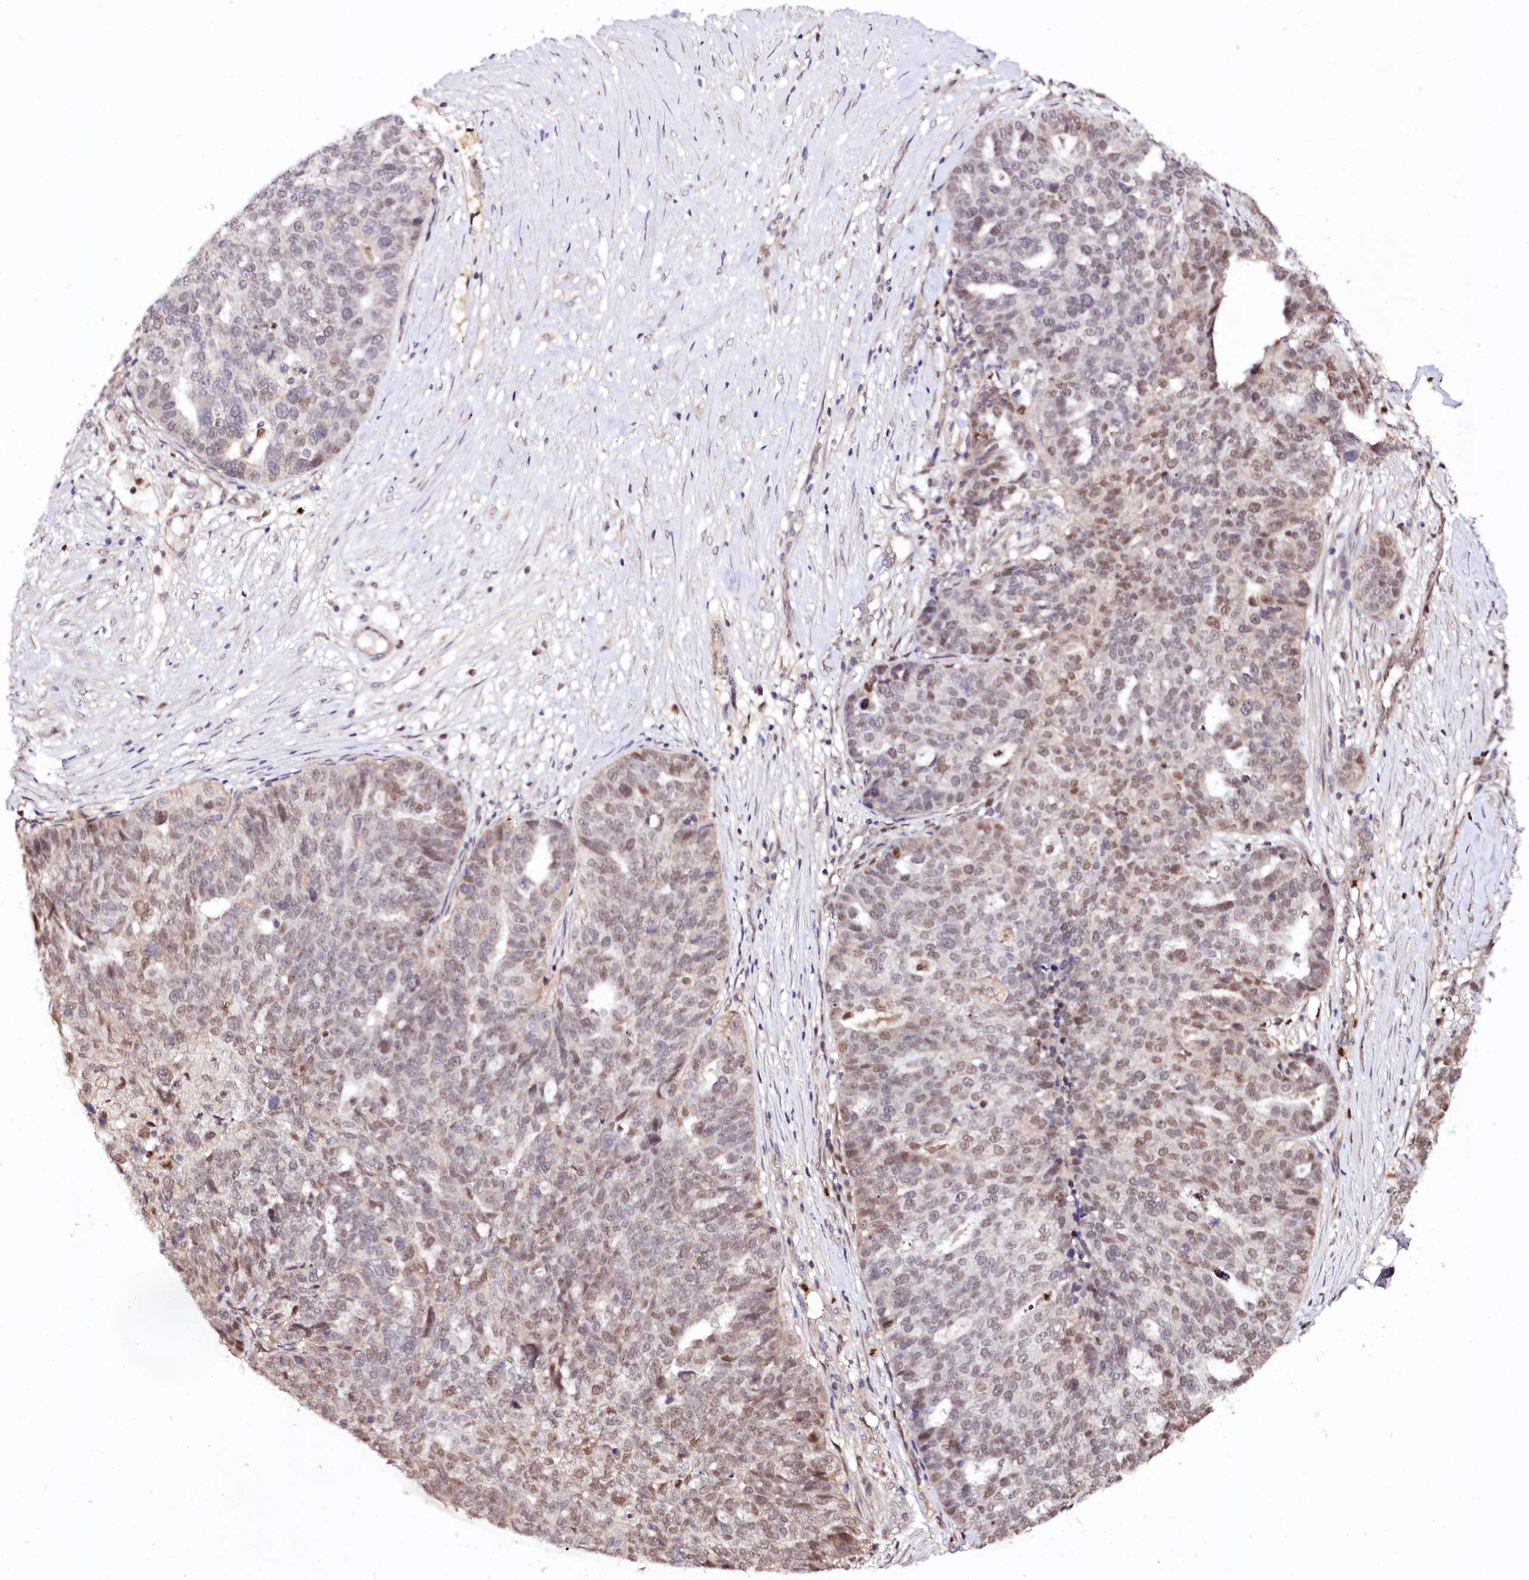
{"staining": {"intensity": "weak", "quantity": "25%-75%", "location": "nuclear"}, "tissue": "ovarian cancer", "cell_type": "Tumor cells", "image_type": "cancer", "snomed": [{"axis": "morphology", "description": "Cystadenocarcinoma, serous, NOS"}, {"axis": "topography", "description": "Ovary"}], "caption": "IHC photomicrograph of human ovarian cancer (serous cystadenocarcinoma) stained for a protein (brown), which shows low levels of weak nuclear expression in approximately 25%-75% of tumor cells.", "gene": "GNL3L", "patient": {"sex": "female", "age": 59}}